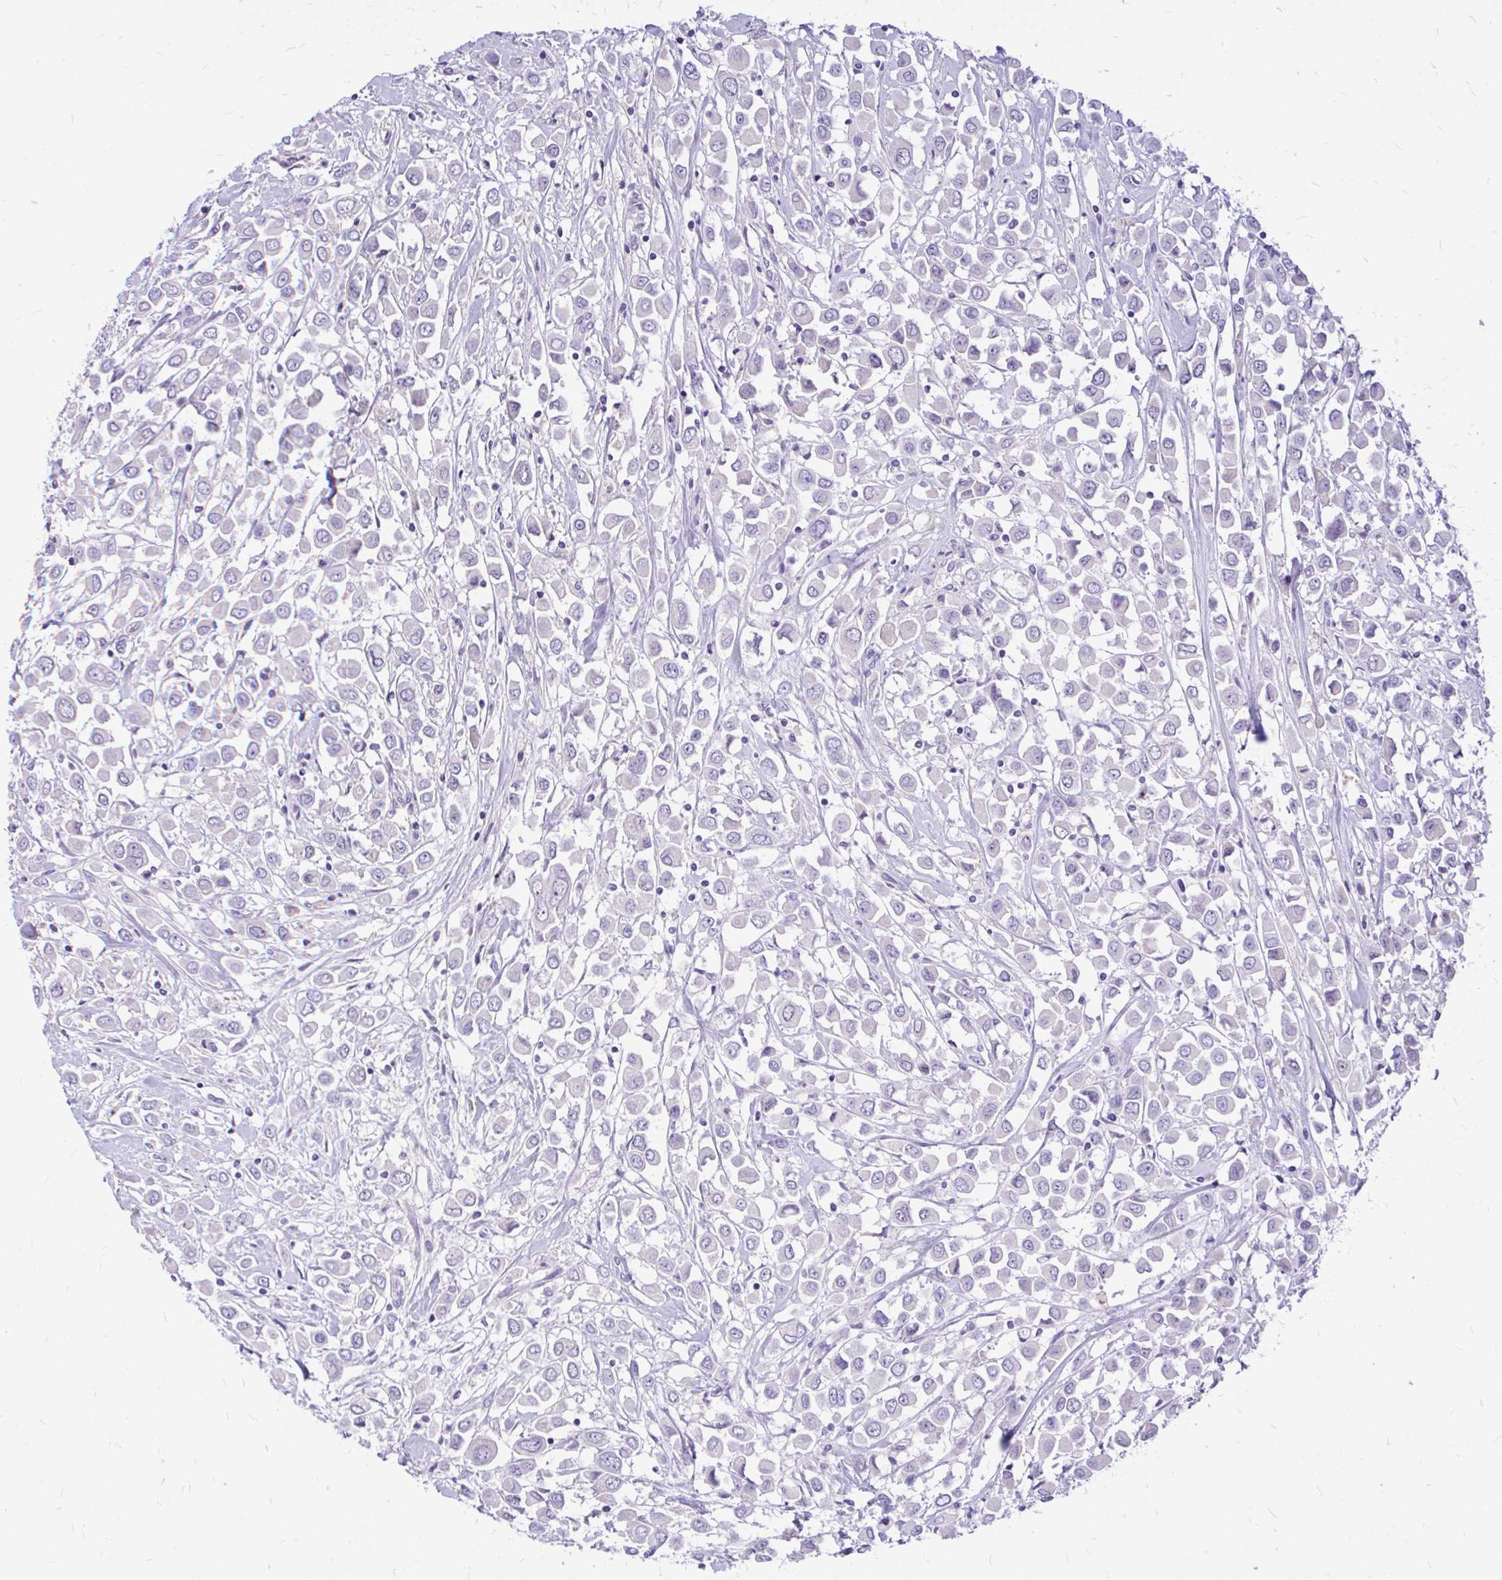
{"staining": {"intensity": "negative", "quantity": "none", "location": "none"}, "tissue": "breast cancer", "cell_type": "Tumor cells", "image_type": "cancer", "snomed": [{"axis": "morphology", "description": "Duct carcinoma"}, {"axis": "topography", "description": "Breast"}], "caption": "This is an IHC histopathology image of breast intraductal carcinoma. There is no expression in tumor cells.", "gene": "MAP1LC3A", "patient": {"sex": "female", "age": 61}}